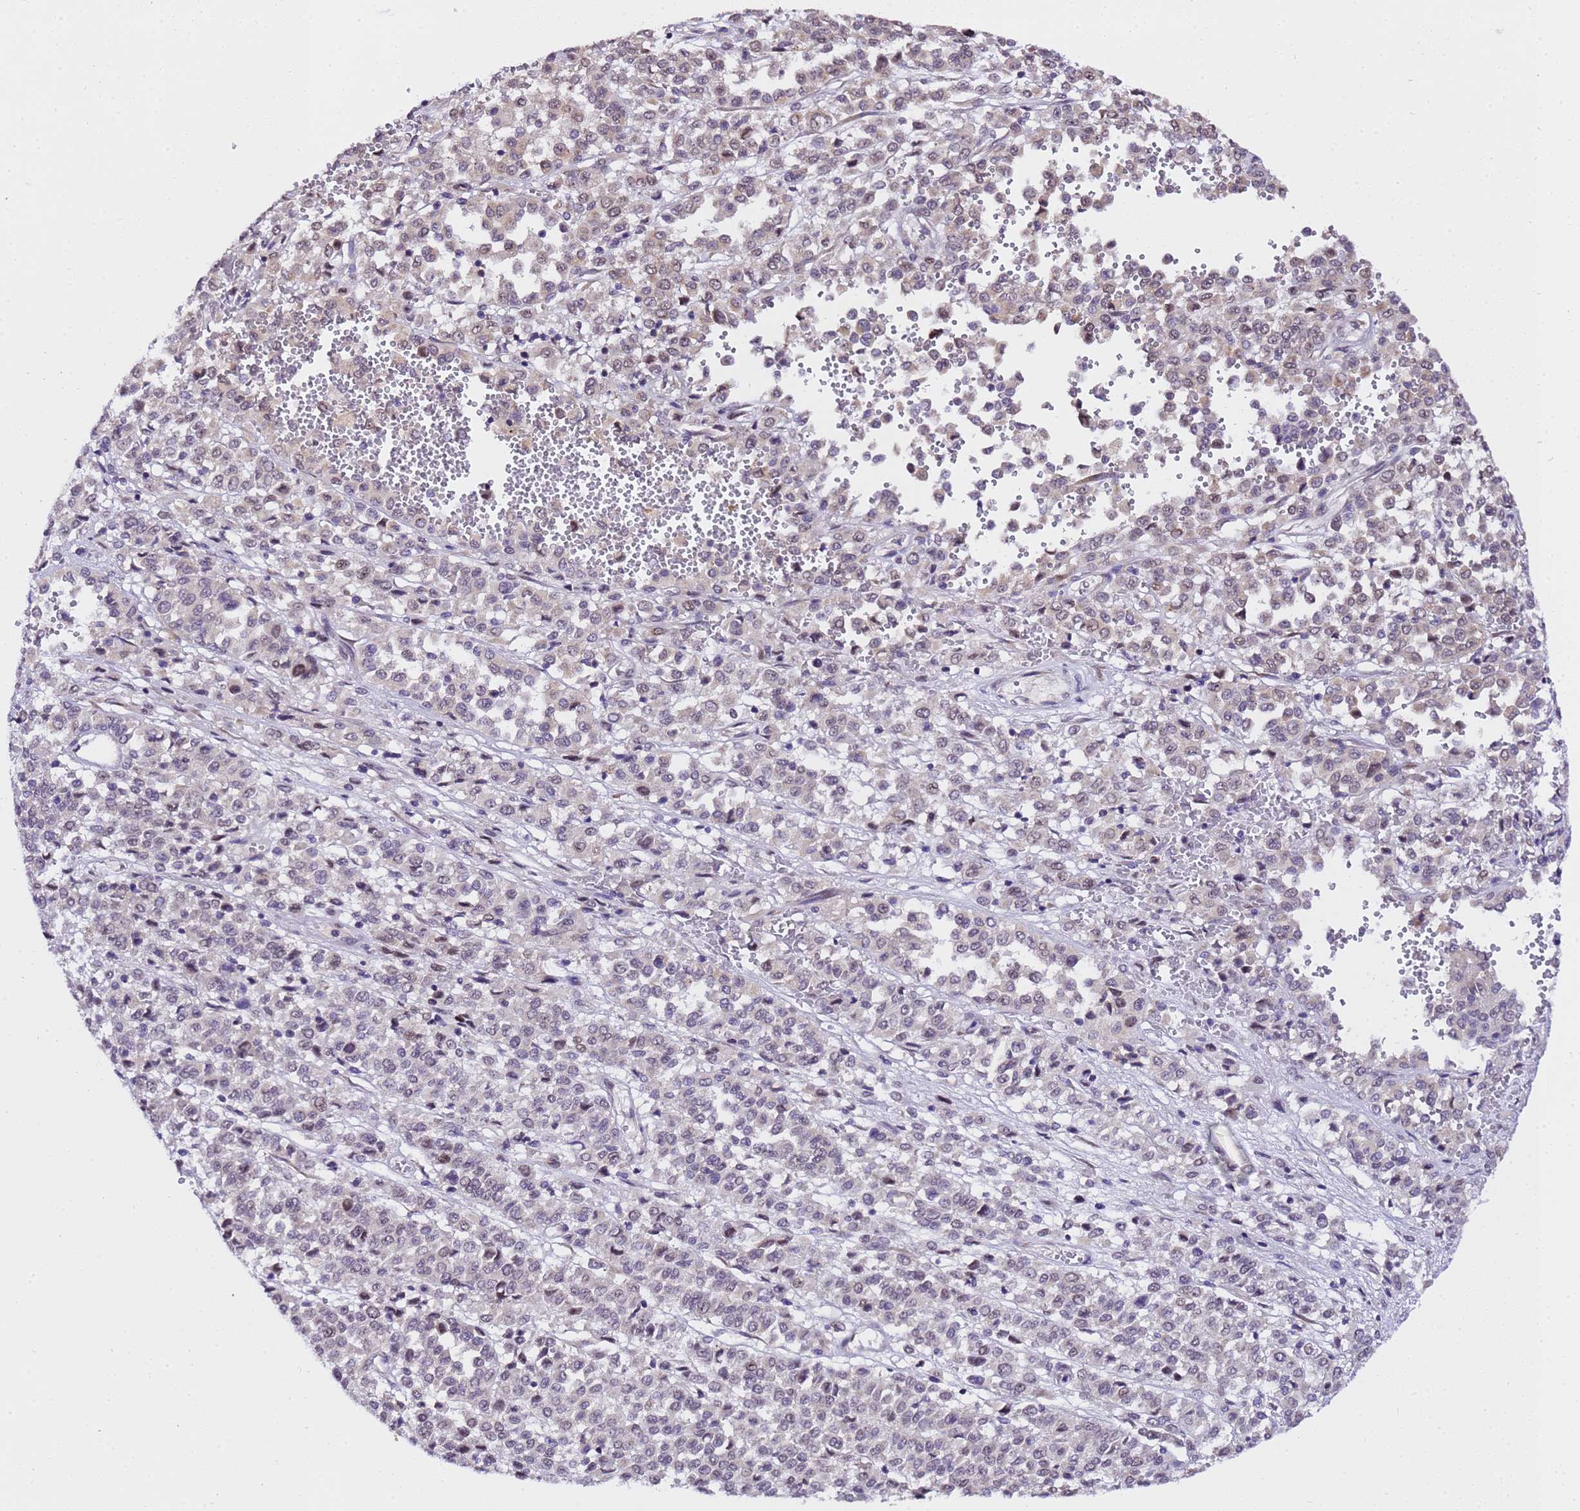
{"staining": {"intensity": "moderate", "quantity": "<25%", "location": "nuclear"}, "tissue": "melanoma", "cell_type": "Tumor cells", "image_type": "cancer", "snomed": [{"axis": "morphology", "description": "Malignant melanoma, Metastatic site"}, {"axis": "topography", "description": "Pancreas"}], "caption": "Immunohistochemistry staining of malignant melanoma (metastatic site), which displays low levels of moderate nuclear expression in about <25% of tumor cells indicating moderate nuclear protein expression. The staining was performed using DAB (brown) for protein detection and nuclei were counterstained in hematoxylin (blue).", "gene": "SLX4IP", "patient": {"sex": "female", "age": 30}}